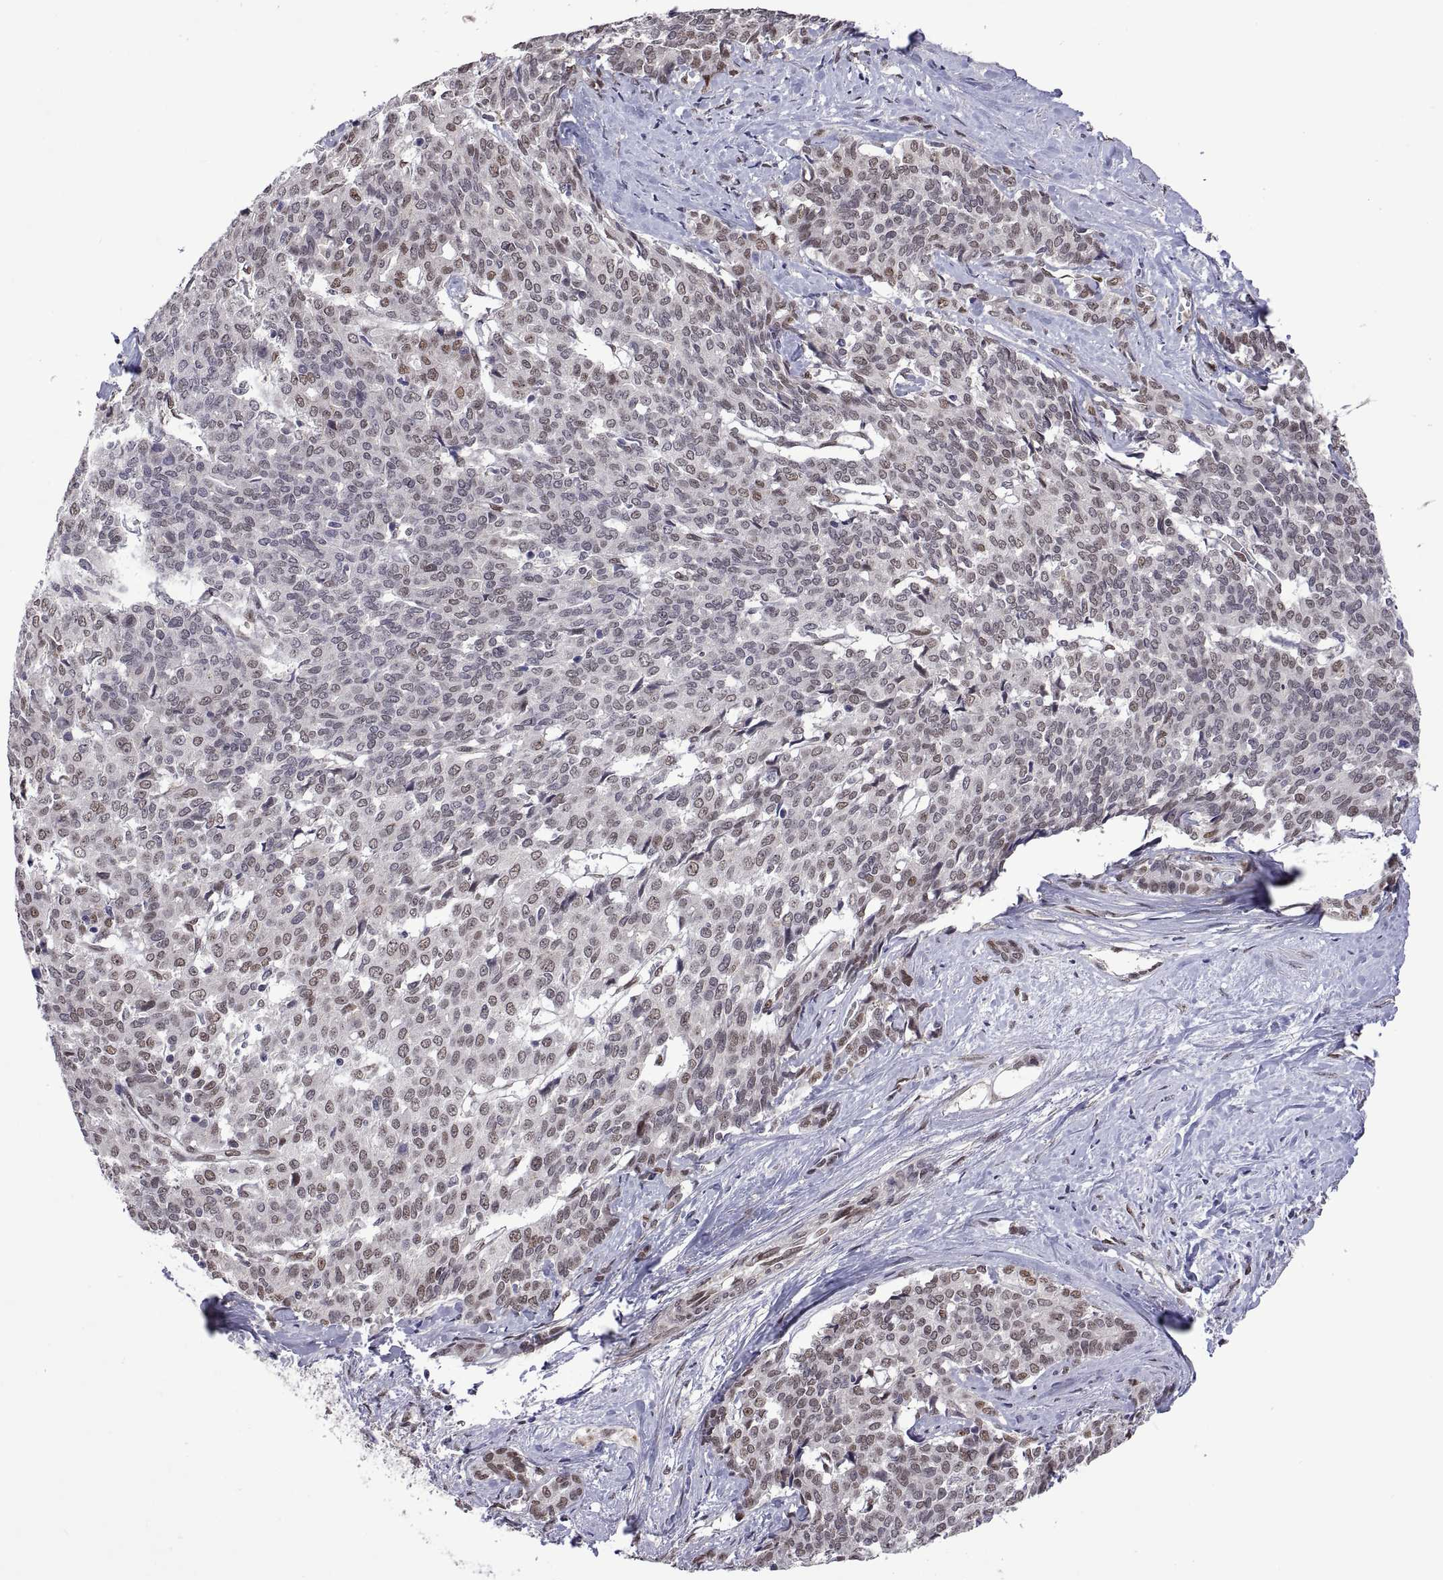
{"staining": {"intensity": "weak", "quantity": "25%-75%", "location": "nuclear"}, "tissue": "liver cancer", "cell_type": "Tumor cells", "image_type": "cancer", "snomed": [{"axis": "morphology", "description": "Cholangiocarcinoma"}, {"axis": "topography", "description": "Liver"}], "caption": "Human cholangiocarcinoma (liver) stained for a protein (brown) displays weak nuclear positive expression in approximately 25%-75% of tumor cells.", "gene": "NR4A1", "patient": {"sex": "female", "age": 47}}